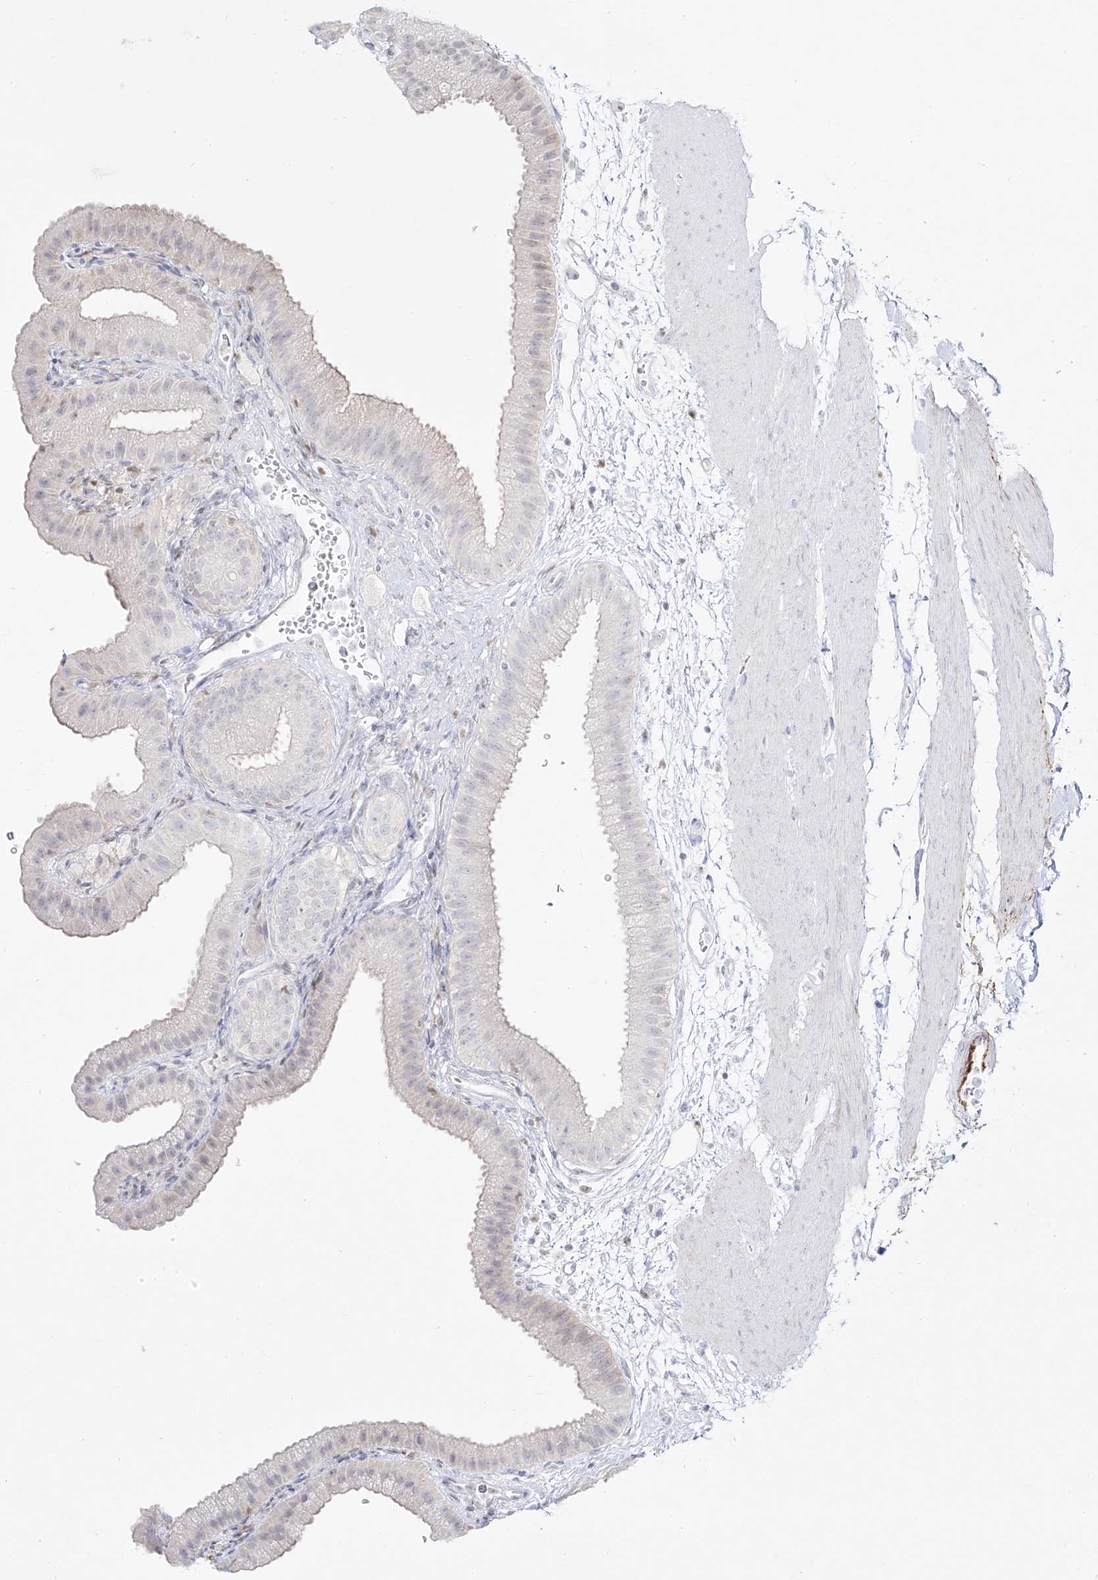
{"staining": {"intensity": "negative", "quantity": "none", "location": "none"}, "tissue": "gallbladder", "cell_type": "Glandular cells", "image_type": "normal", "snomed": [{"axis": "morphology", "description": "Normal tissue, NOS"}, {"axis": "topography", "description": "Gallbladder"}], "caption": "DAB immunohistochemical staining of unremarkable human gallbladder shows no significant expression in glandular cells.", "gene": "DMKN", "patient": {"sex": "female", "age": 64}}